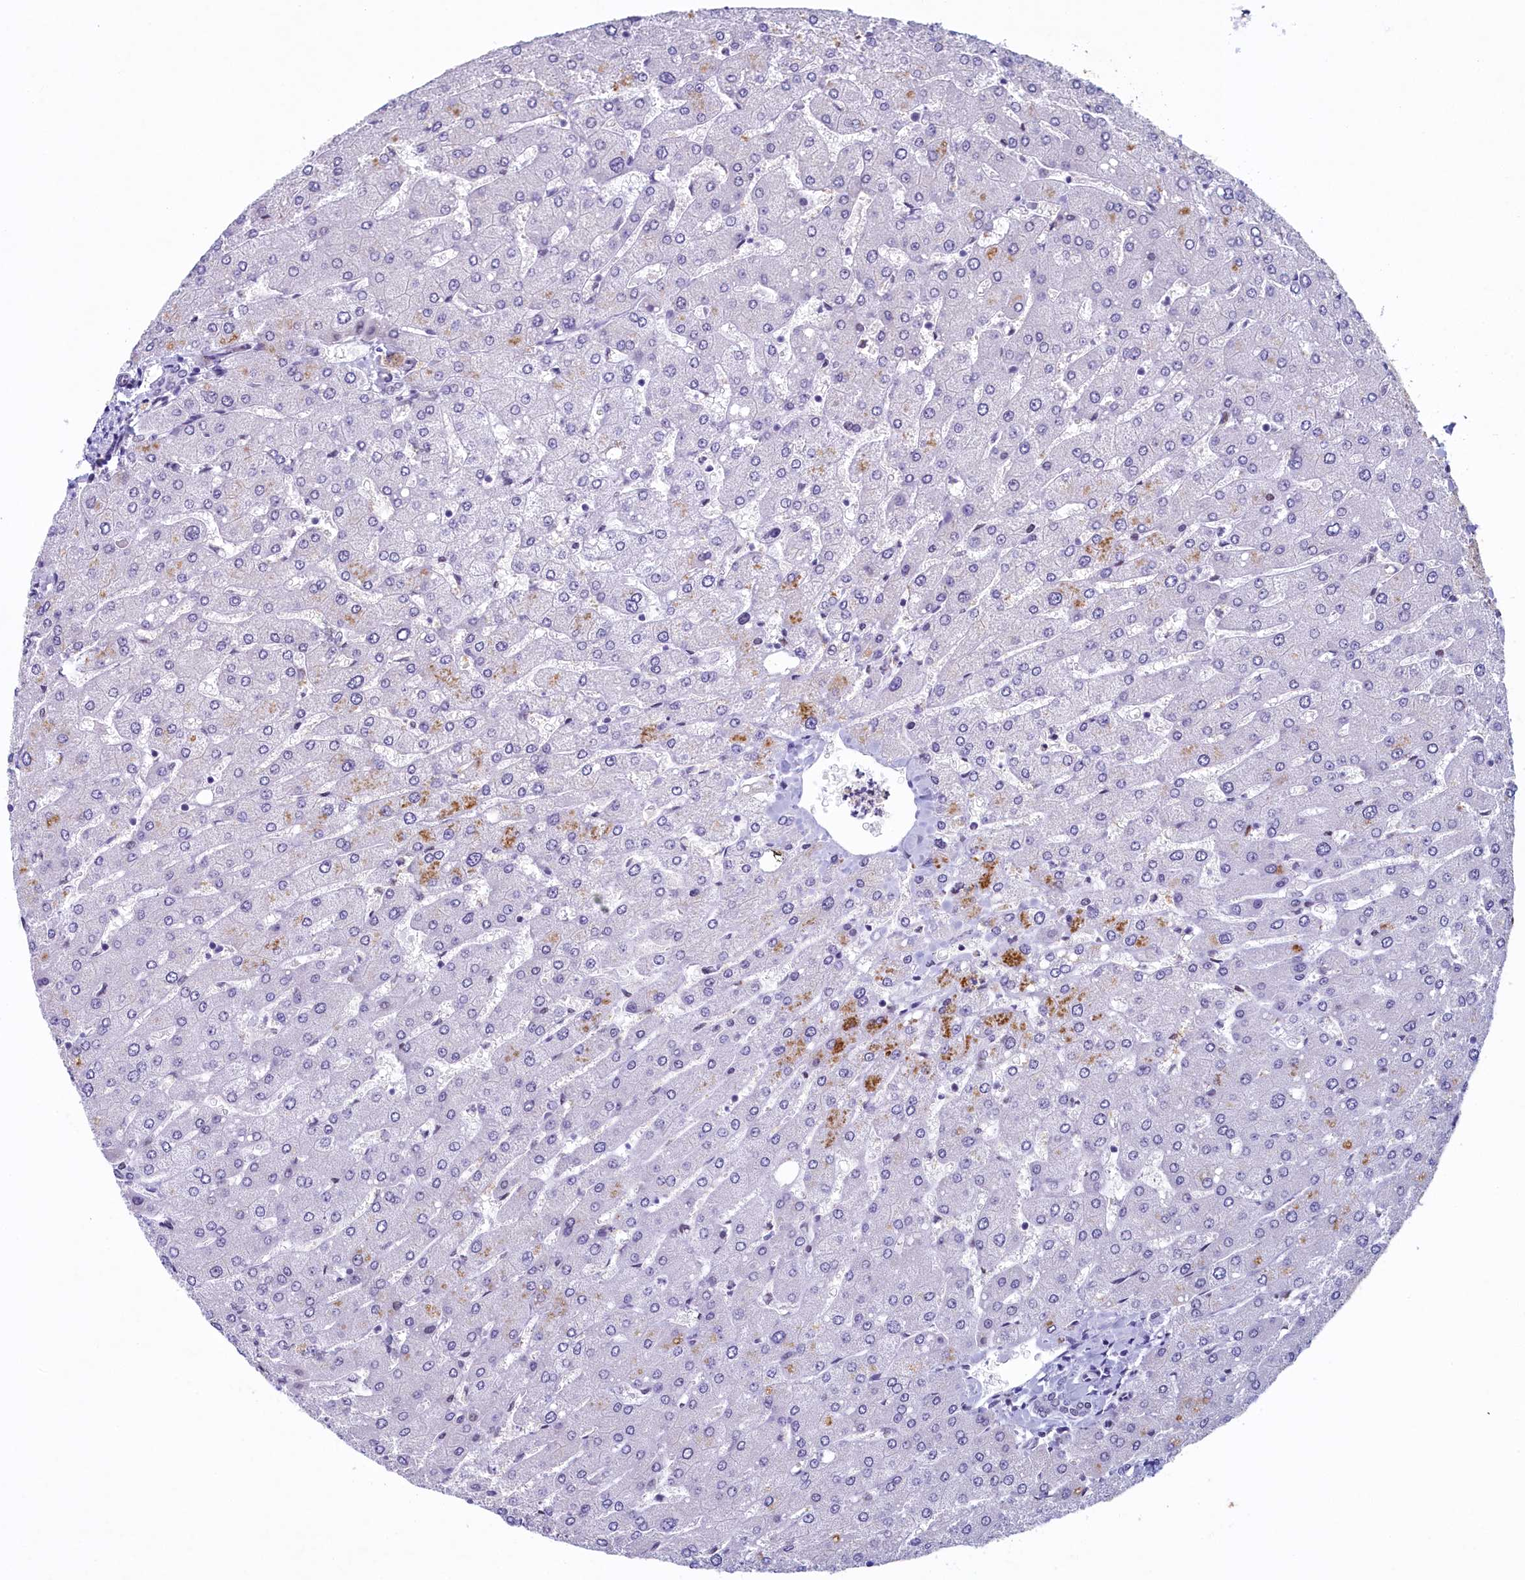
{"staining": {"intensity": "negative", "quantity": "none", "location": "none"}, "tissue": "liver", "cell_type": "Cholangiocytes", "image_type": "normal", "snomed": [{"axis": "morphology", "description": "Normal tissue, NOS"}, {"axis": "topography", "description": "Liver"}], "caption": "An image of human liver is negative for staining in cholangiocytes. The staining is performed using DAB brown chromogen with nuclei counter-stained in using hematoxylin.", "gene": "SUGP2", "patient": {"sex": "male", "age": 55}}